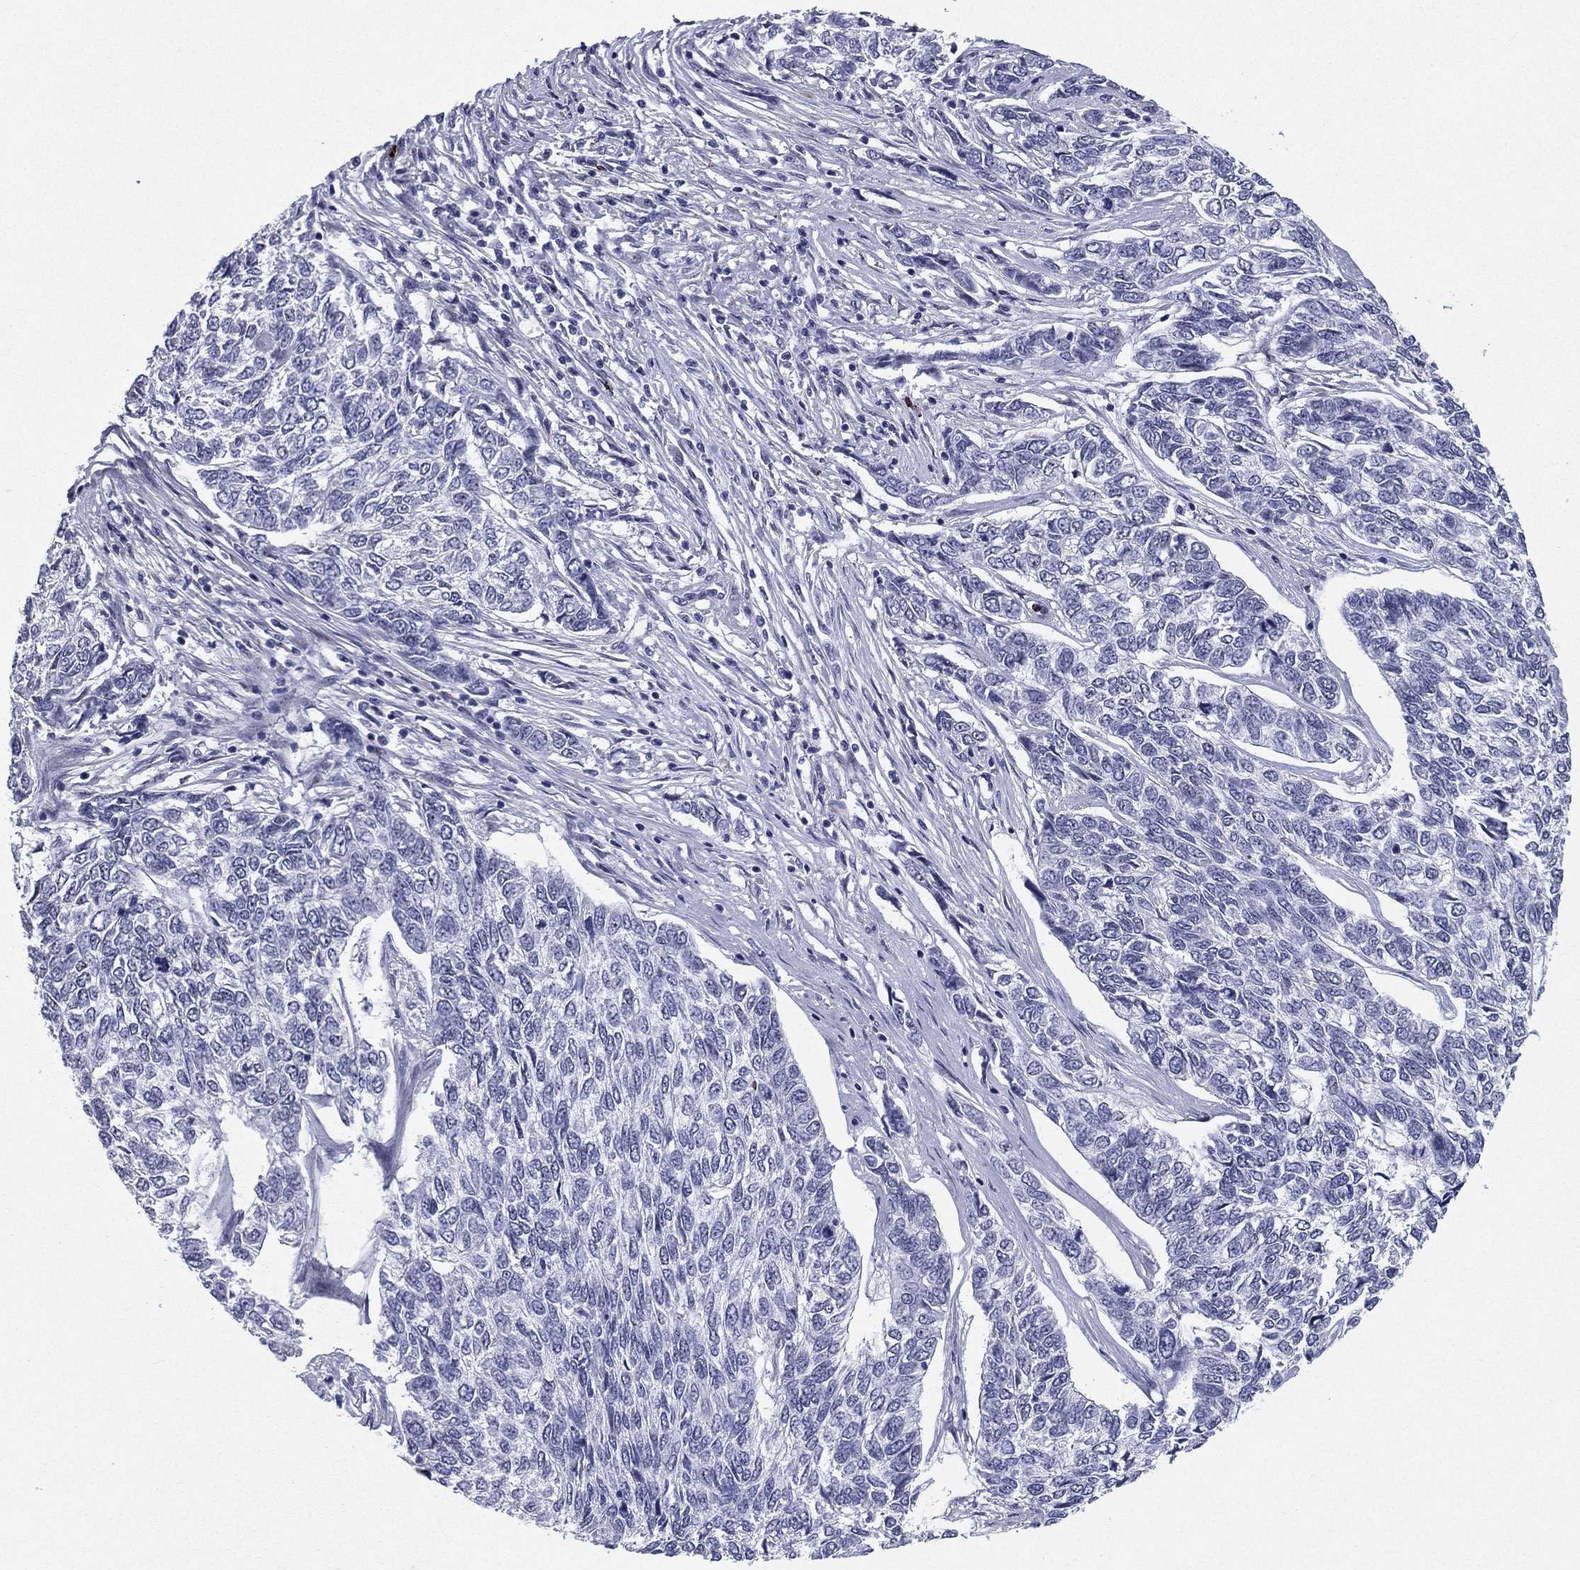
{"staining": {"intensity": "negative", "quantity": "none", "location": "none"}, "tissue": "skin cancer", "cell_type": "Tumor cells", "image_type": "cancer", "snomed": [{"axis": "morphology", "description": "Basal cell carcinoma"}, {"axis": "topography", "description": "Skin"}], "caption": "Tumor cells are negative for protein expression in human skin basal cell carcinoma. (Brightfield microscopy of DAB (3,3'-diaminobenzidine) IHC at high magnification).", "gene": "HLA-DOA", "patient": {"sex": "female", "age": 65}}